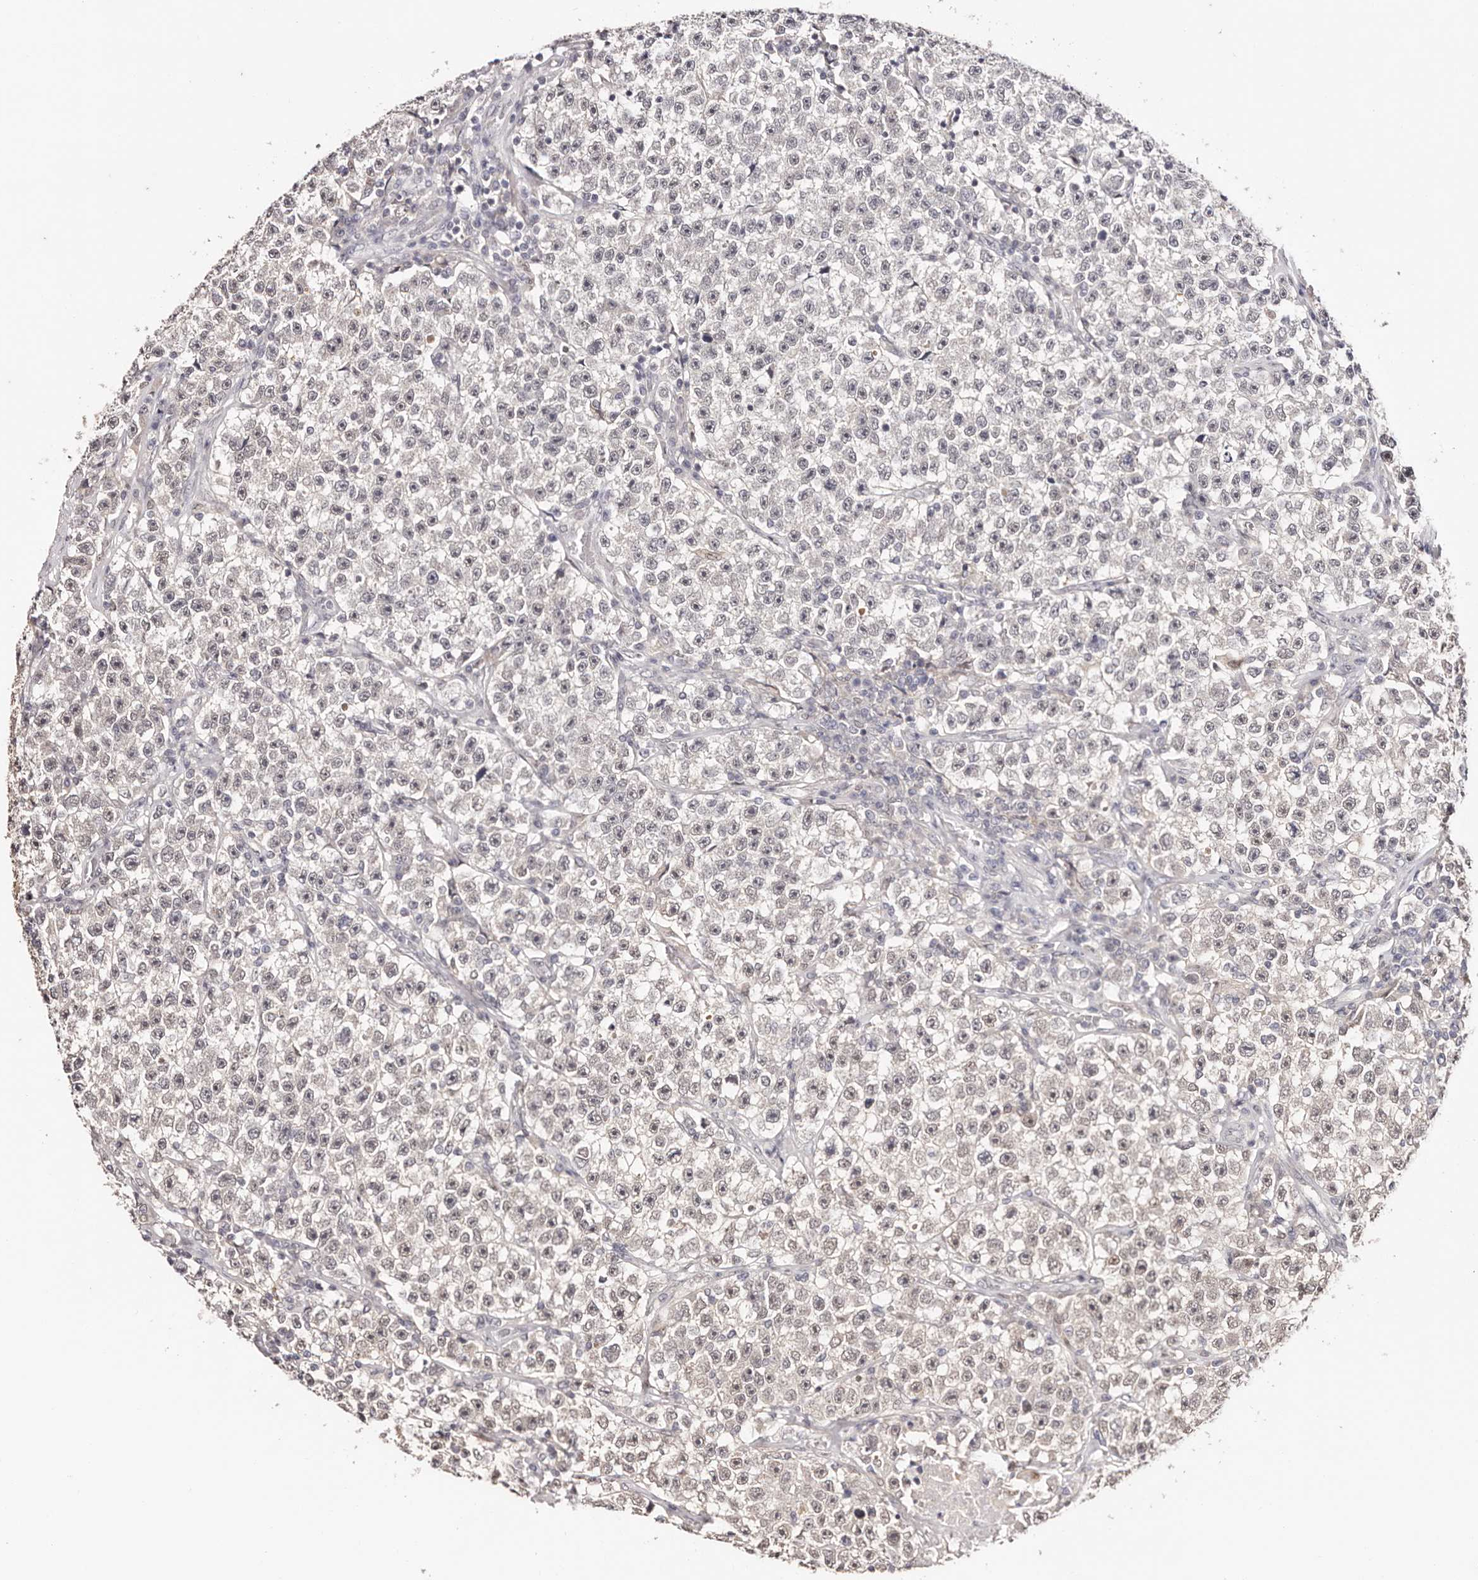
{"staining": {"intensity": "negative", "quantity": "none", "location": "none"}, "tissue": "testis cancer", "cell_type": "Tumor cells", "image_type": "cancer", "snomed": [{"axis": "morphology", "description": "Seminoma, NOS"}, {"axis": "topography", "description": "Testis"}], "caption": "DAB (3,3'-diaminobenzidine) immunohistochemical staining of human testis cancer shows no significant expression in tumor cells.", "gene": "TYW3", "patient": {"sex": "male", "age": 22}}